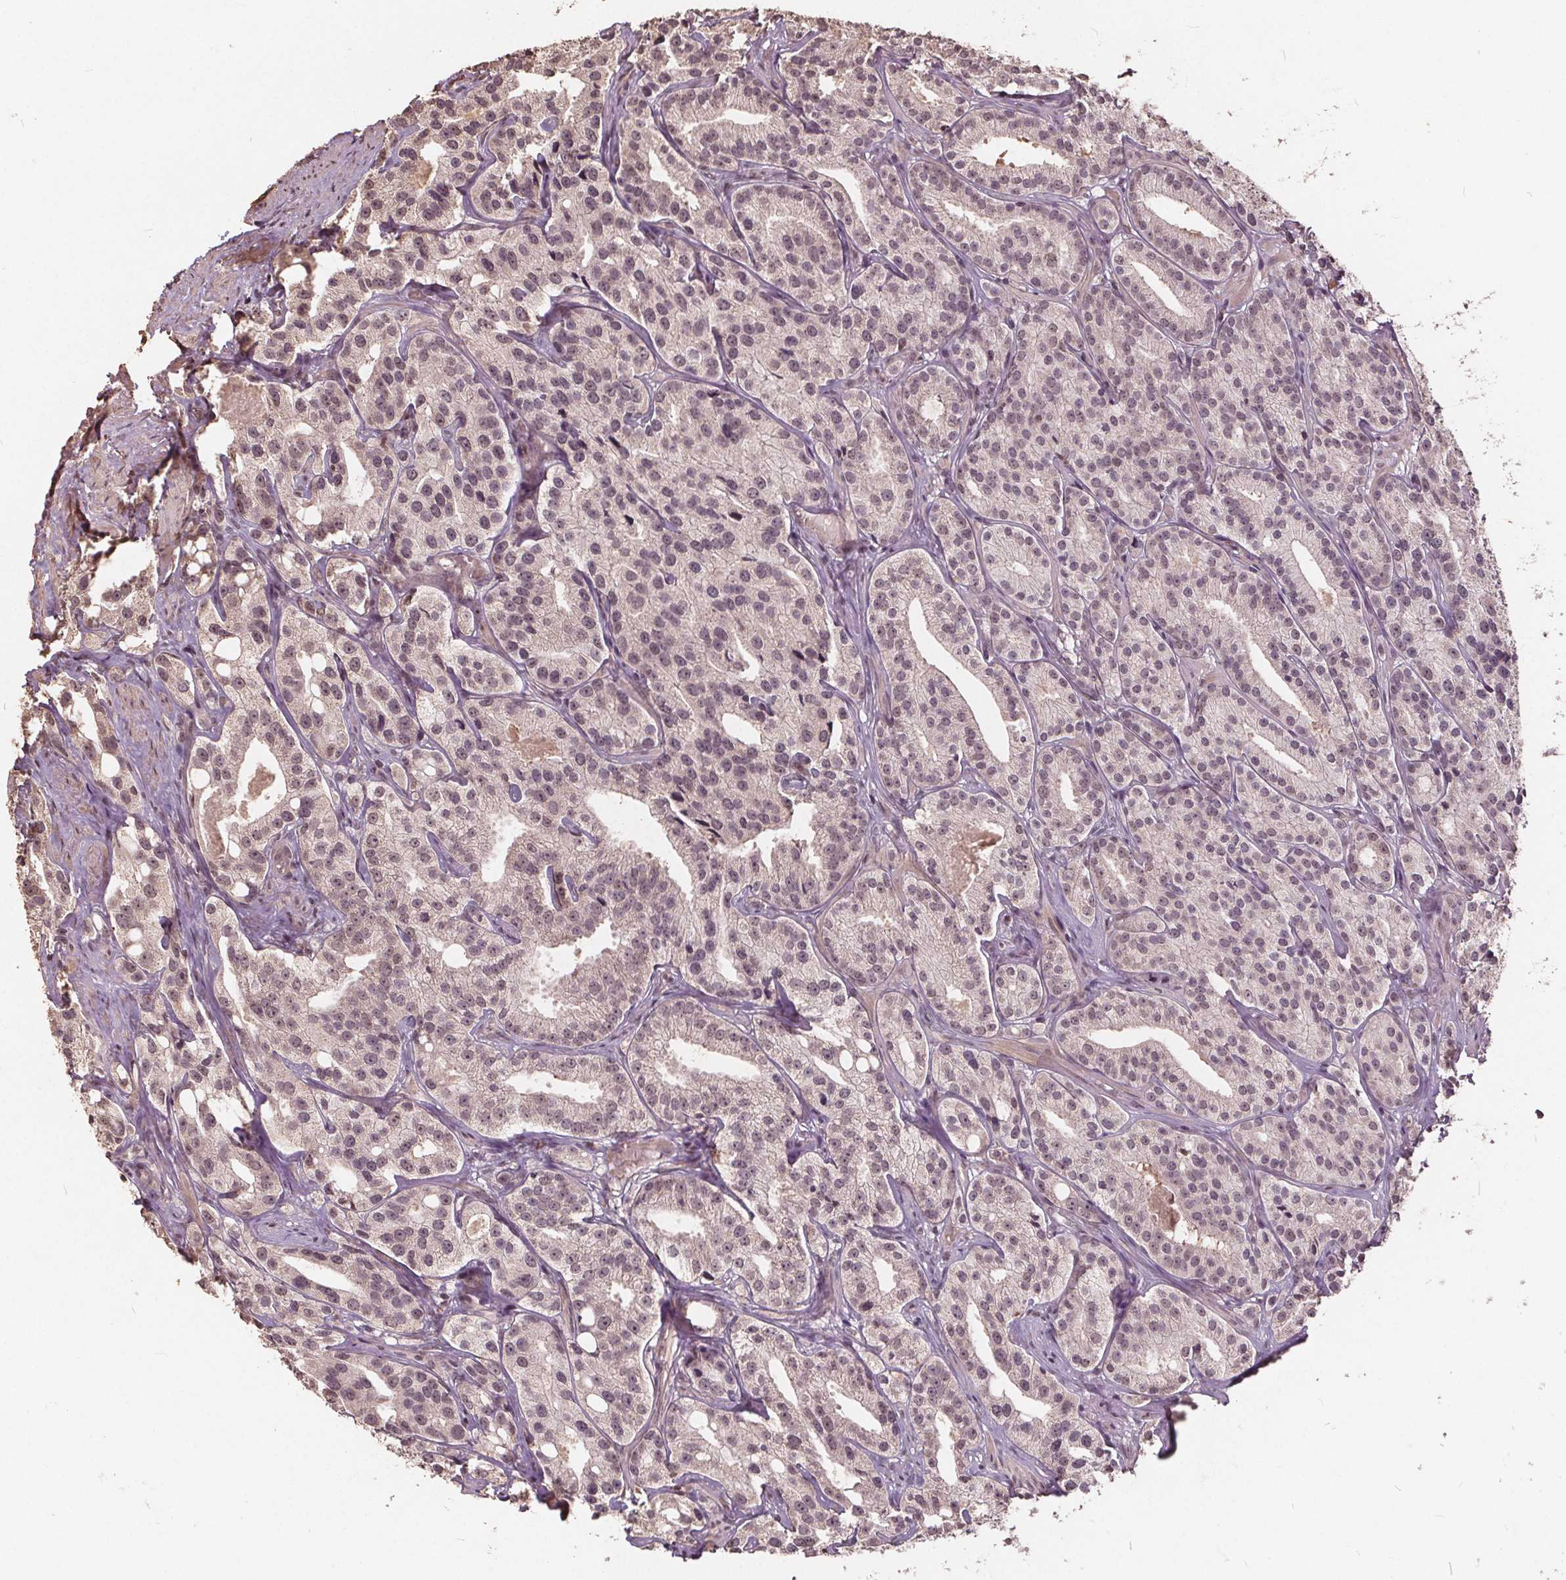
{"staining": {"intensity": "moderate", "quantity": "25%-75%", "location": "nuclear"}, "tissue": "prostate cancer", "cell_type": "Tumor cells", "image_type": "cancer", "snomed": [{"axis": "morphology", "description": "Adenocarcinoma, High grade"}, {"axis": "topography", "description": "Prostate"}], "caption": "Immunohistochemistry photomicrograph of neoplastic tissue: prostate adenocarcinoma (high-grade) stained using immunohistochemistry (IHC) reveals medium levels of moderate protein expression localized specifically in the nuclear of tumor cells, appearing as a nuclear brown color.", "gene": "DNMT3B", "patient": {"sex": "male", "age": 75}}